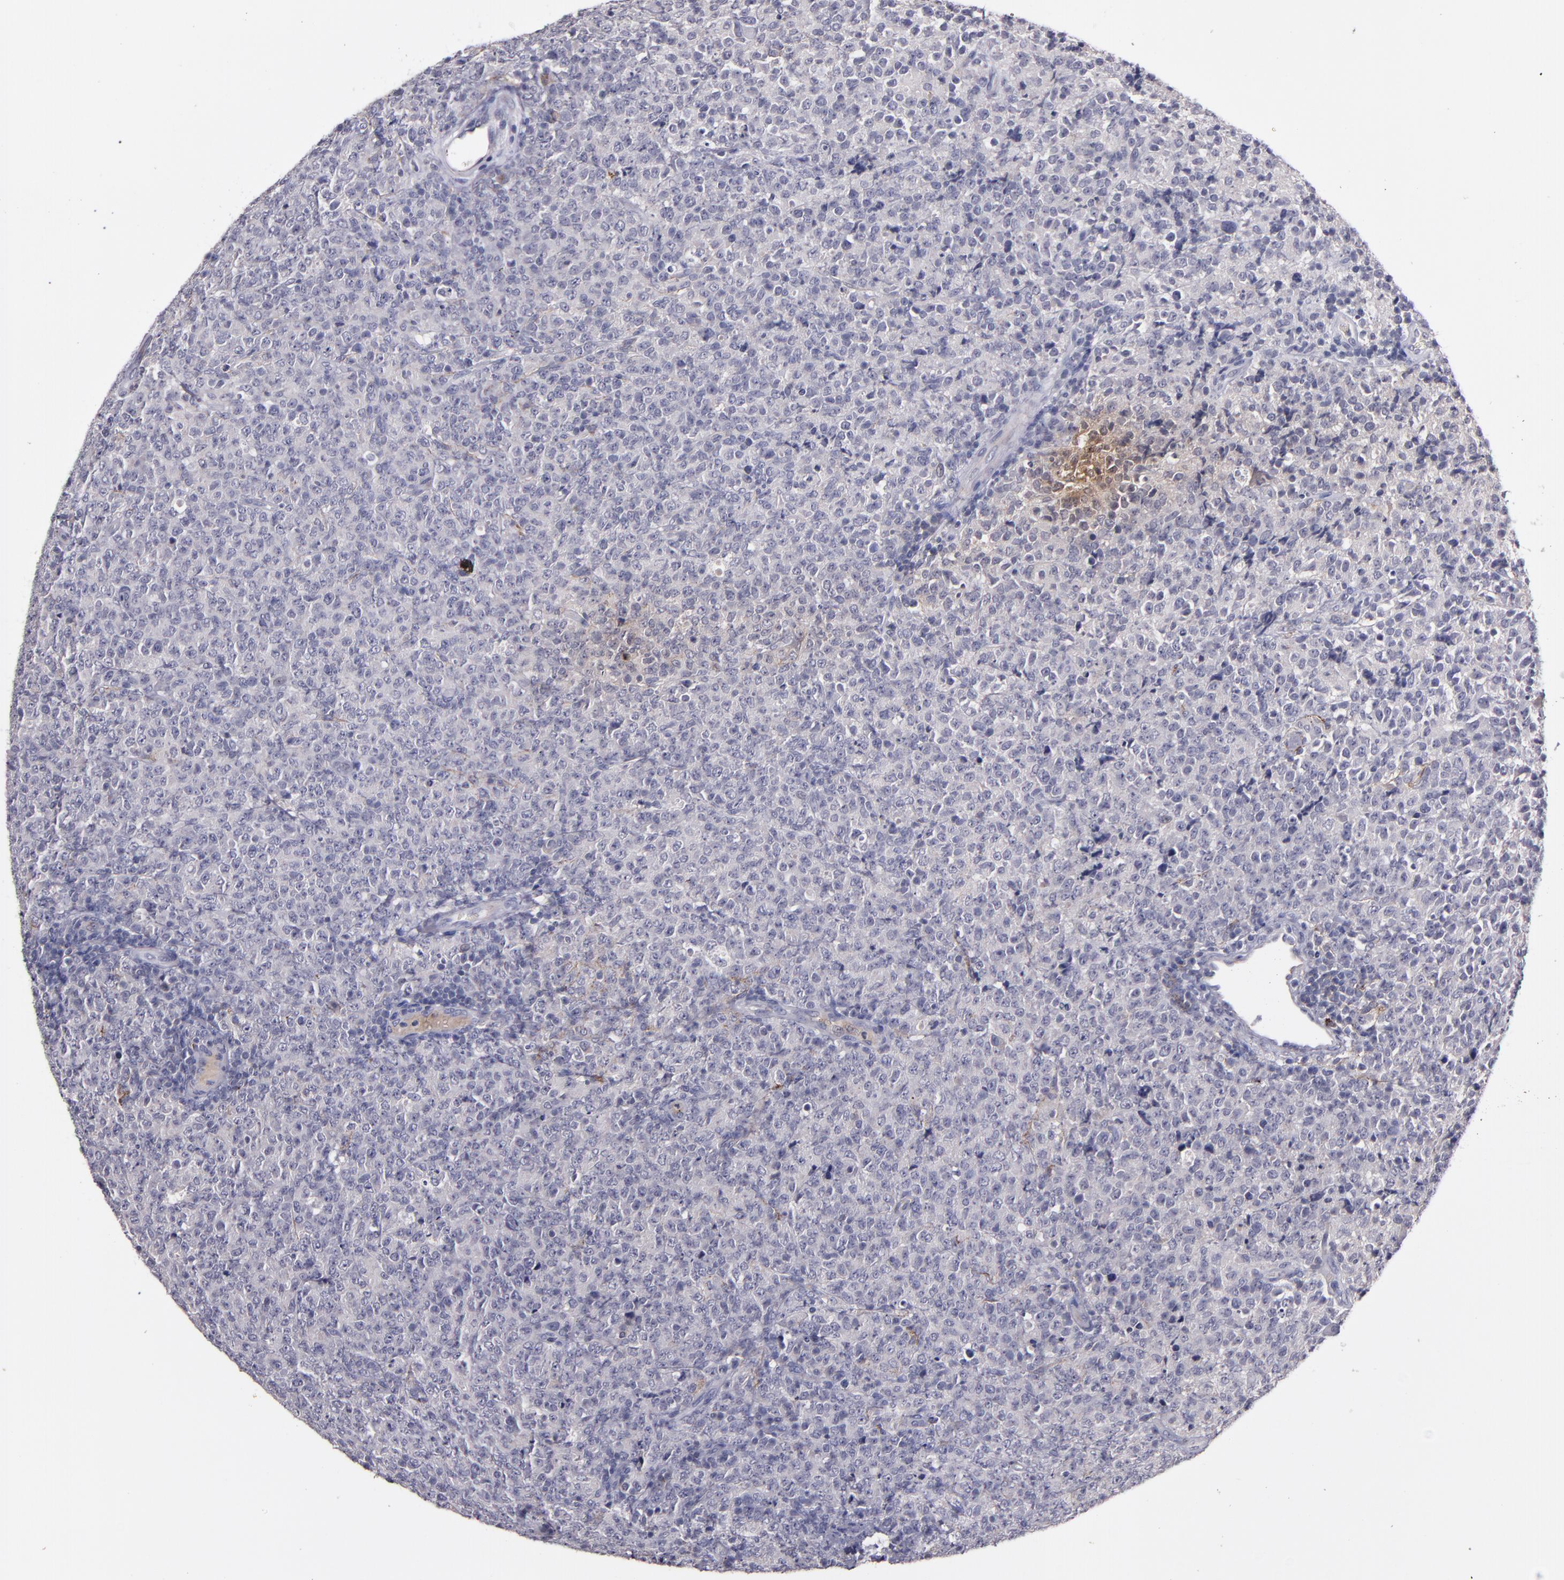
{"staining": {"intensity": "negative", "quantity": "none", "location": "none"}, "tissue": "lymphoma", "cell_type": "Tumor cells", "image_type": "cancer", "snomed": [{"axis": "morphology", "description": "Malignant lymphoma, non-Hodgkin's type, High grade"}, {"axis": "topography", "description": "Tonsil"}], "caption": "The histopathology image demonstrates no significant positivity in tumor cells of malignant lymphoma, non-Hodgkin's type (high-grade).", "gene": "MFGE8", "patient": {"sex": "female", "age": 36}}